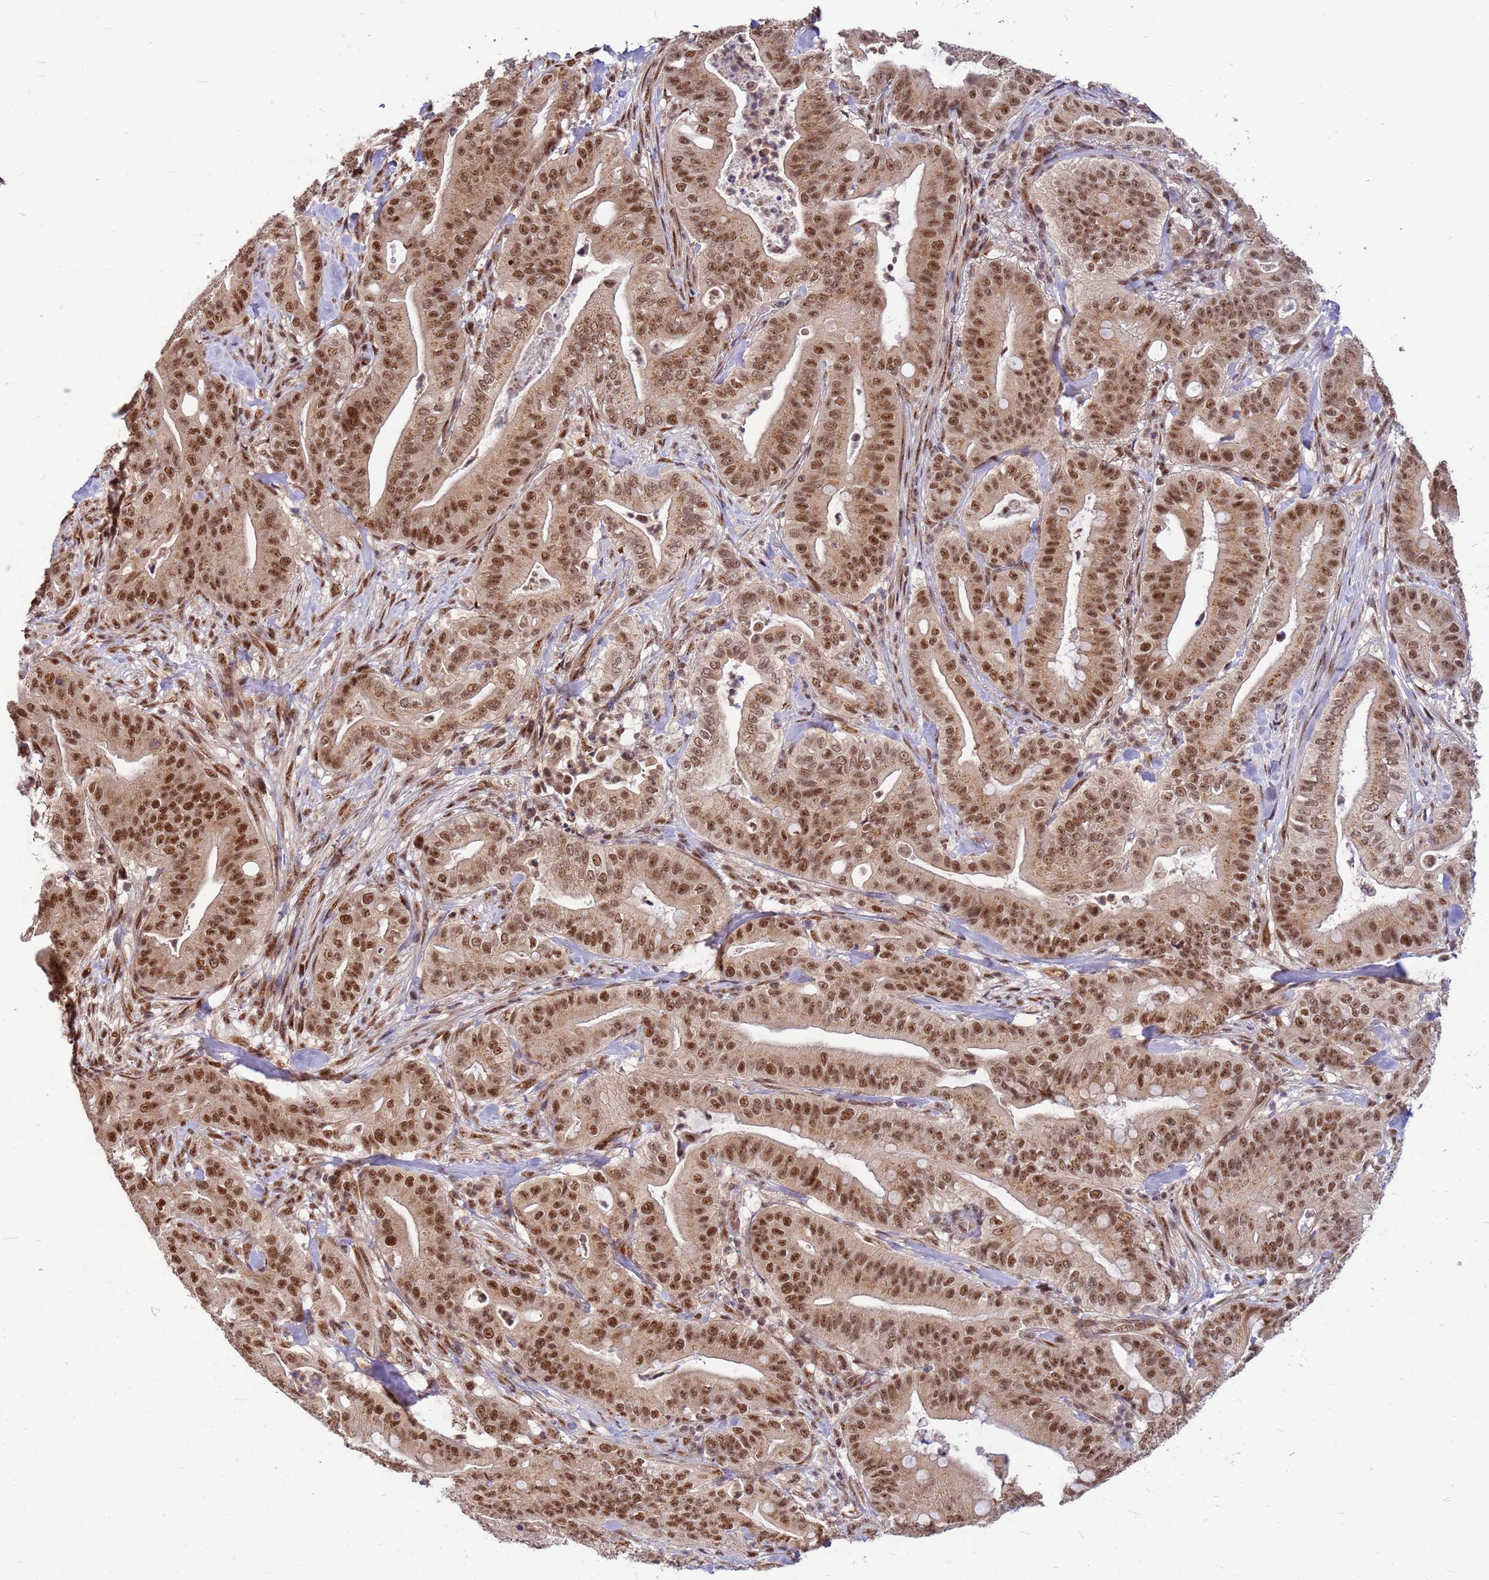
{"staining": {"intensity": "moderate", "quantity": ">75%", "location": "cytoplasmic/membranous,nuclear"}, "tissue": "pancreatic cancer", "cell_type": "Tumor cells", "image_type": "cancer", "snomed": [{"axis": "morphology", "description": "Adenocarcinoma, NOS"}, {"axis": "topography", "description": "Pancreas"}], "caption": "Immunohistochemistry of pancreatic cancer (adenocarcinoma) displays medium levels of moderate cytoplasmic/membranous and nuclear expression in about >75% of tumor cells.", "gene": "NCBP2", "patient": {"sex": "male", "age": 71}}